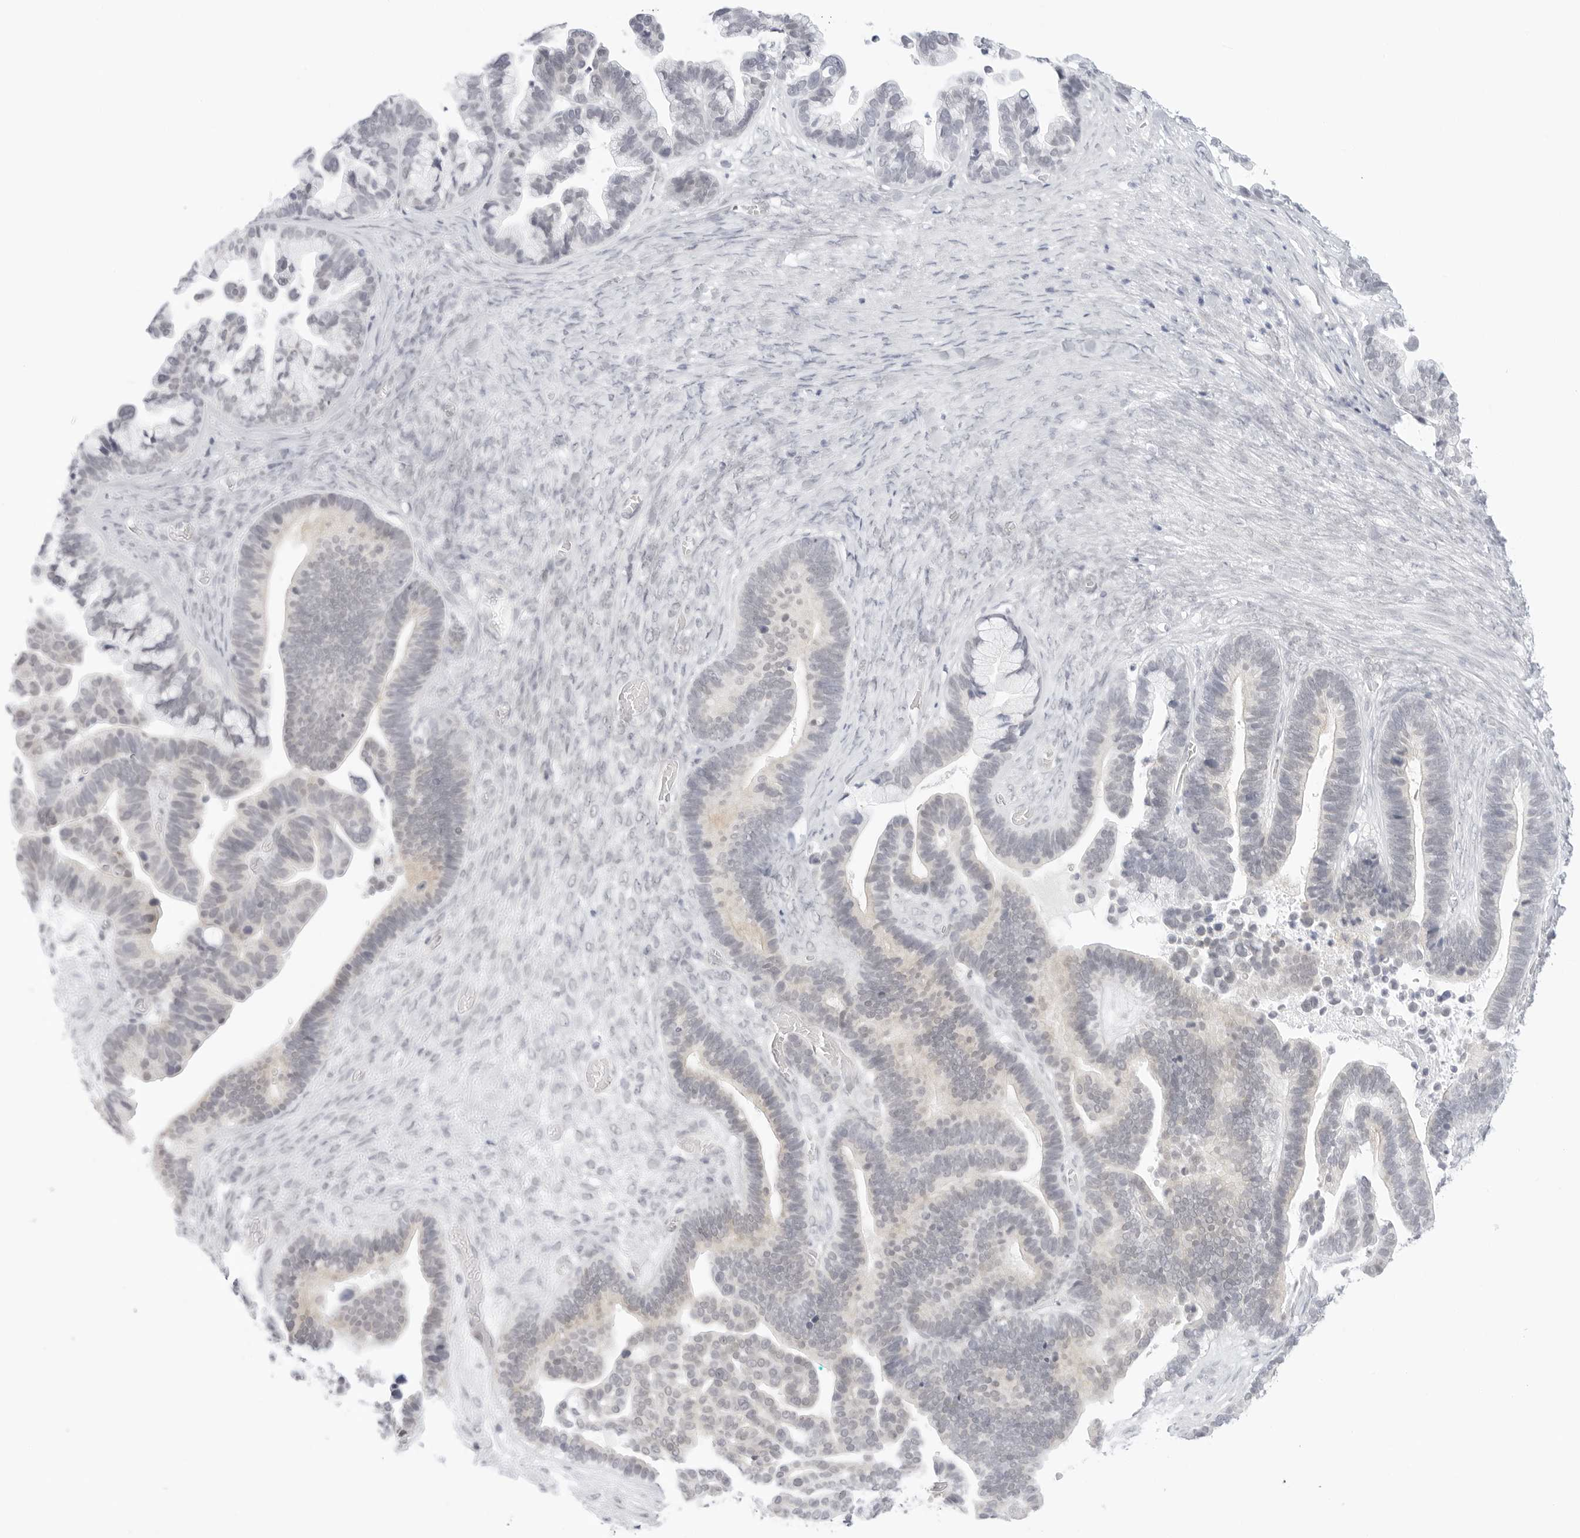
{"staining": {"intensity": "negative", "quantity": "none", "location": "none"}, "tissue": "ovarian cancer", "cell_type": "Tumor cells", "image_type": "cancer", "snomed": [{"axis": "morphology", "description": "Cystadenocarcinoma, serous, NOS"}, {"axis": "topography", "description": "Ovary"}], "caption": "Human serous cystadenocarcinoma (ovarian) stained for a protein using IHC reveals no expression in tumor cells.", "gene": "MED18", "patient": {"sex": "female", "age": 56}}